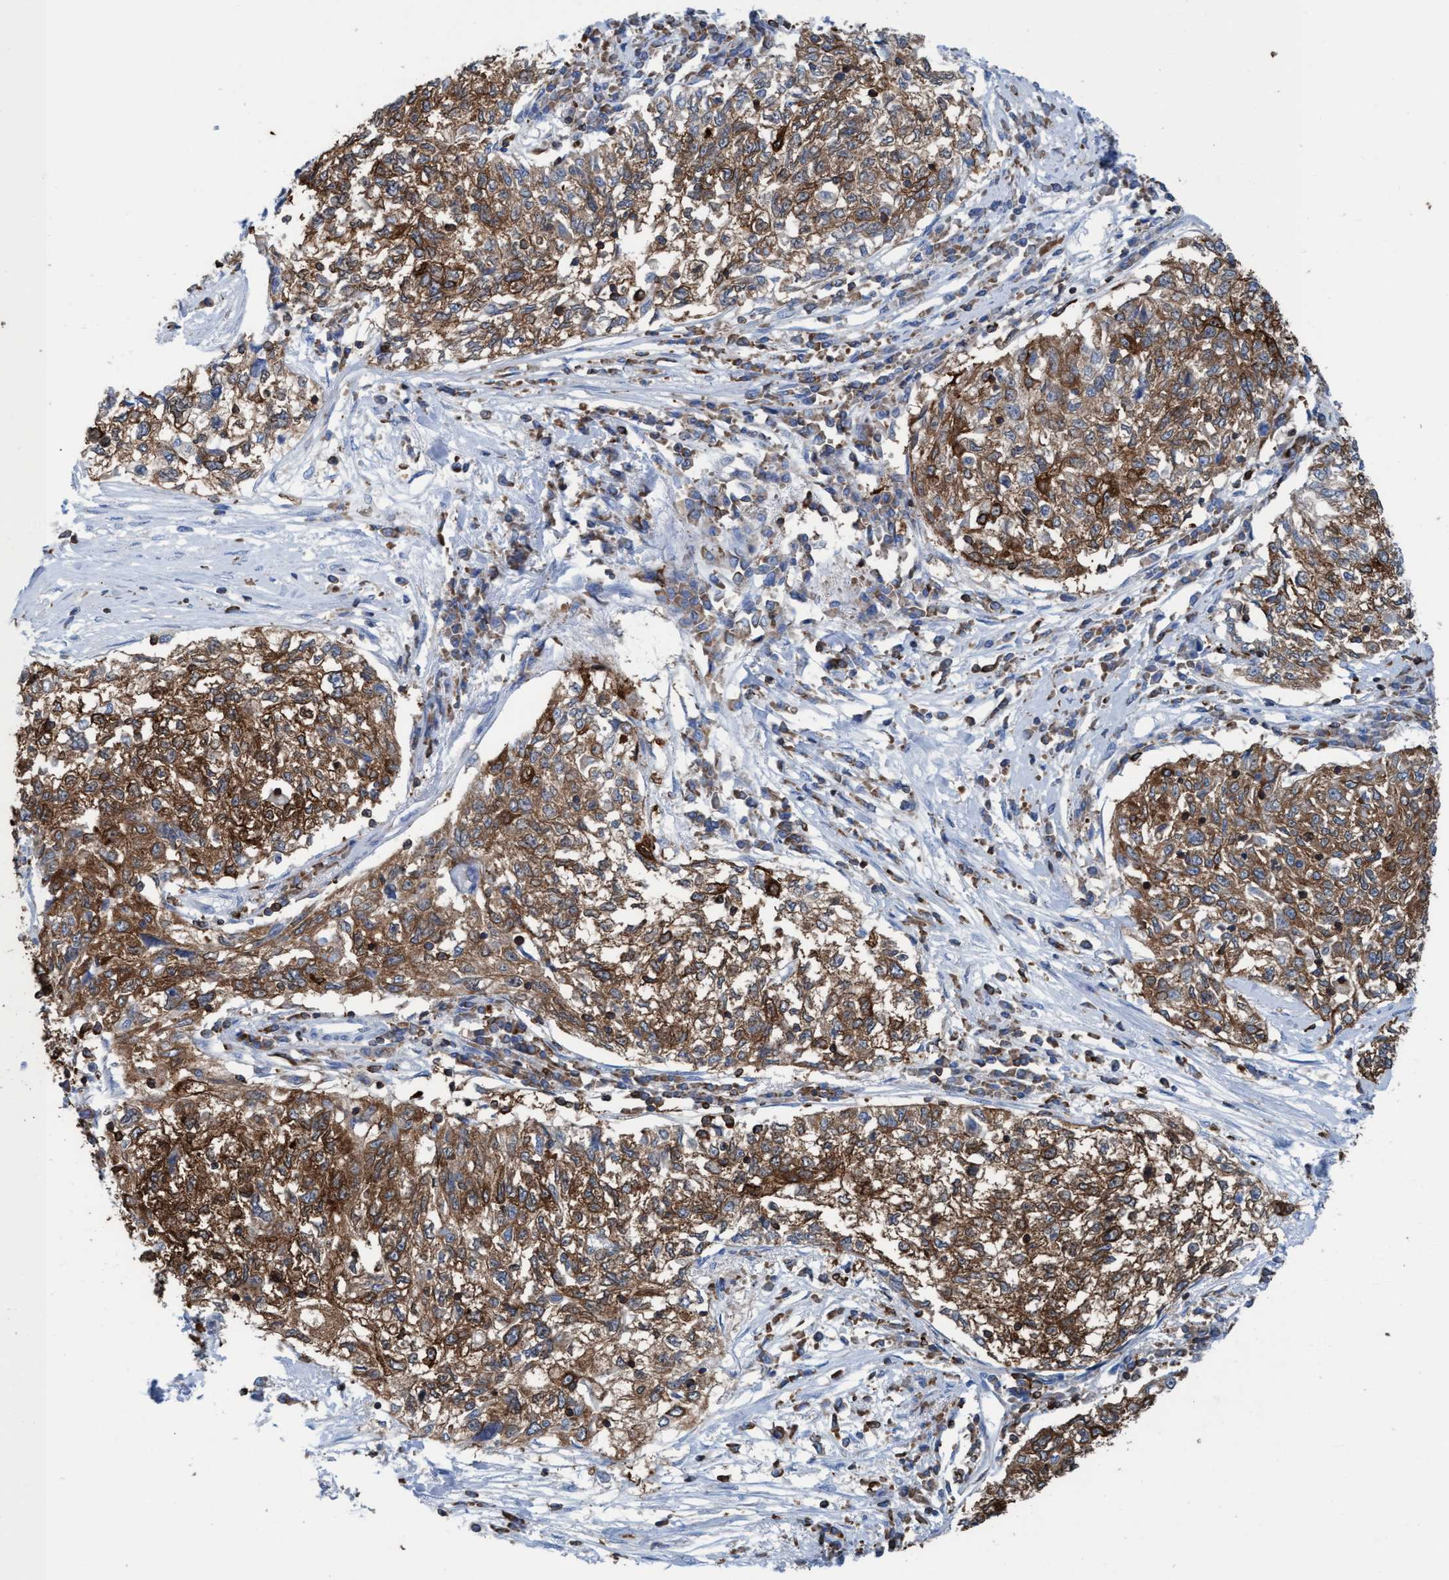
{"staining": {"intensity": "moderate", "quantity": ">75%", "location": "cytoplasmic/membranous"}, "tissue": "cervical cancer", "cell_type": "Tumor cells", "image_type": "cancer", "snomed": [{"axis": "morphology", "description": "Squamous cell carcinoma, NOS"}, {"axis": "topography", "description": "Cervix"}], "caption": "Moderate cytoplasmic/membranous expression is seen in about >75% of tumor cells in squamous cell carcinoma (cervical).", "gene": "EZR", "patient": {"sex": "female", "age": 57}}